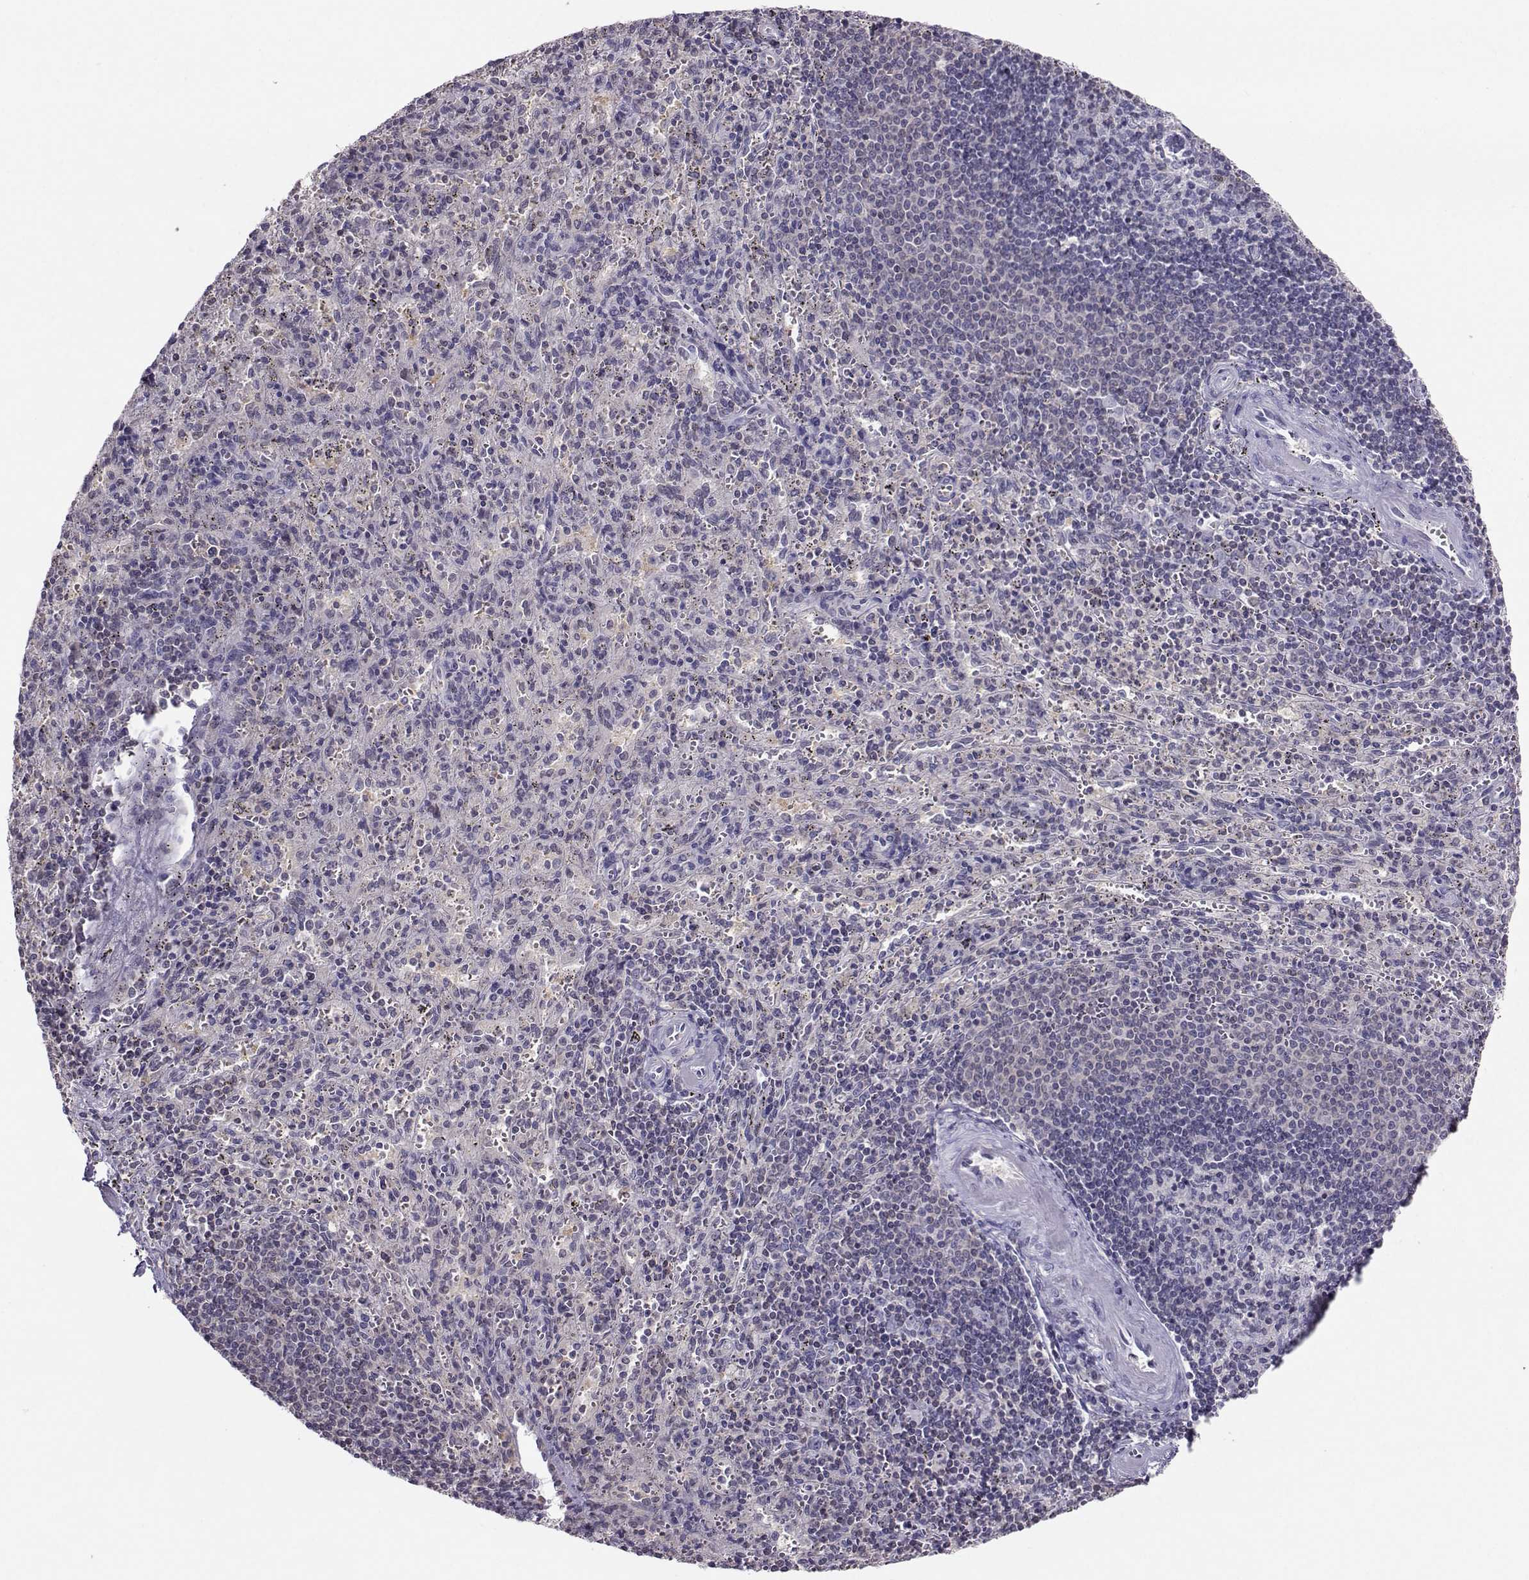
{"staining": {"intensity": "negative", "quantity": "none", "location": "none"}, "tissue": "spleen", "cell_type": "Cells in red pulp", "image_type": "normal", "snomed": [{"axis": "morphology", "description": "Normal tissue, NOS"}, {"axis": "topography", "description": "Spleen"}], "caption": "Immunohistochemistry (IHC) of unremarkable human spleen exhibits no staining in cells in red pulp. (DAB (3,3'-diaminobenzidine) immunohistochemistry, high magnification).", "gene": "PGK1", "patient": {"sex": "male", "age": 57}}